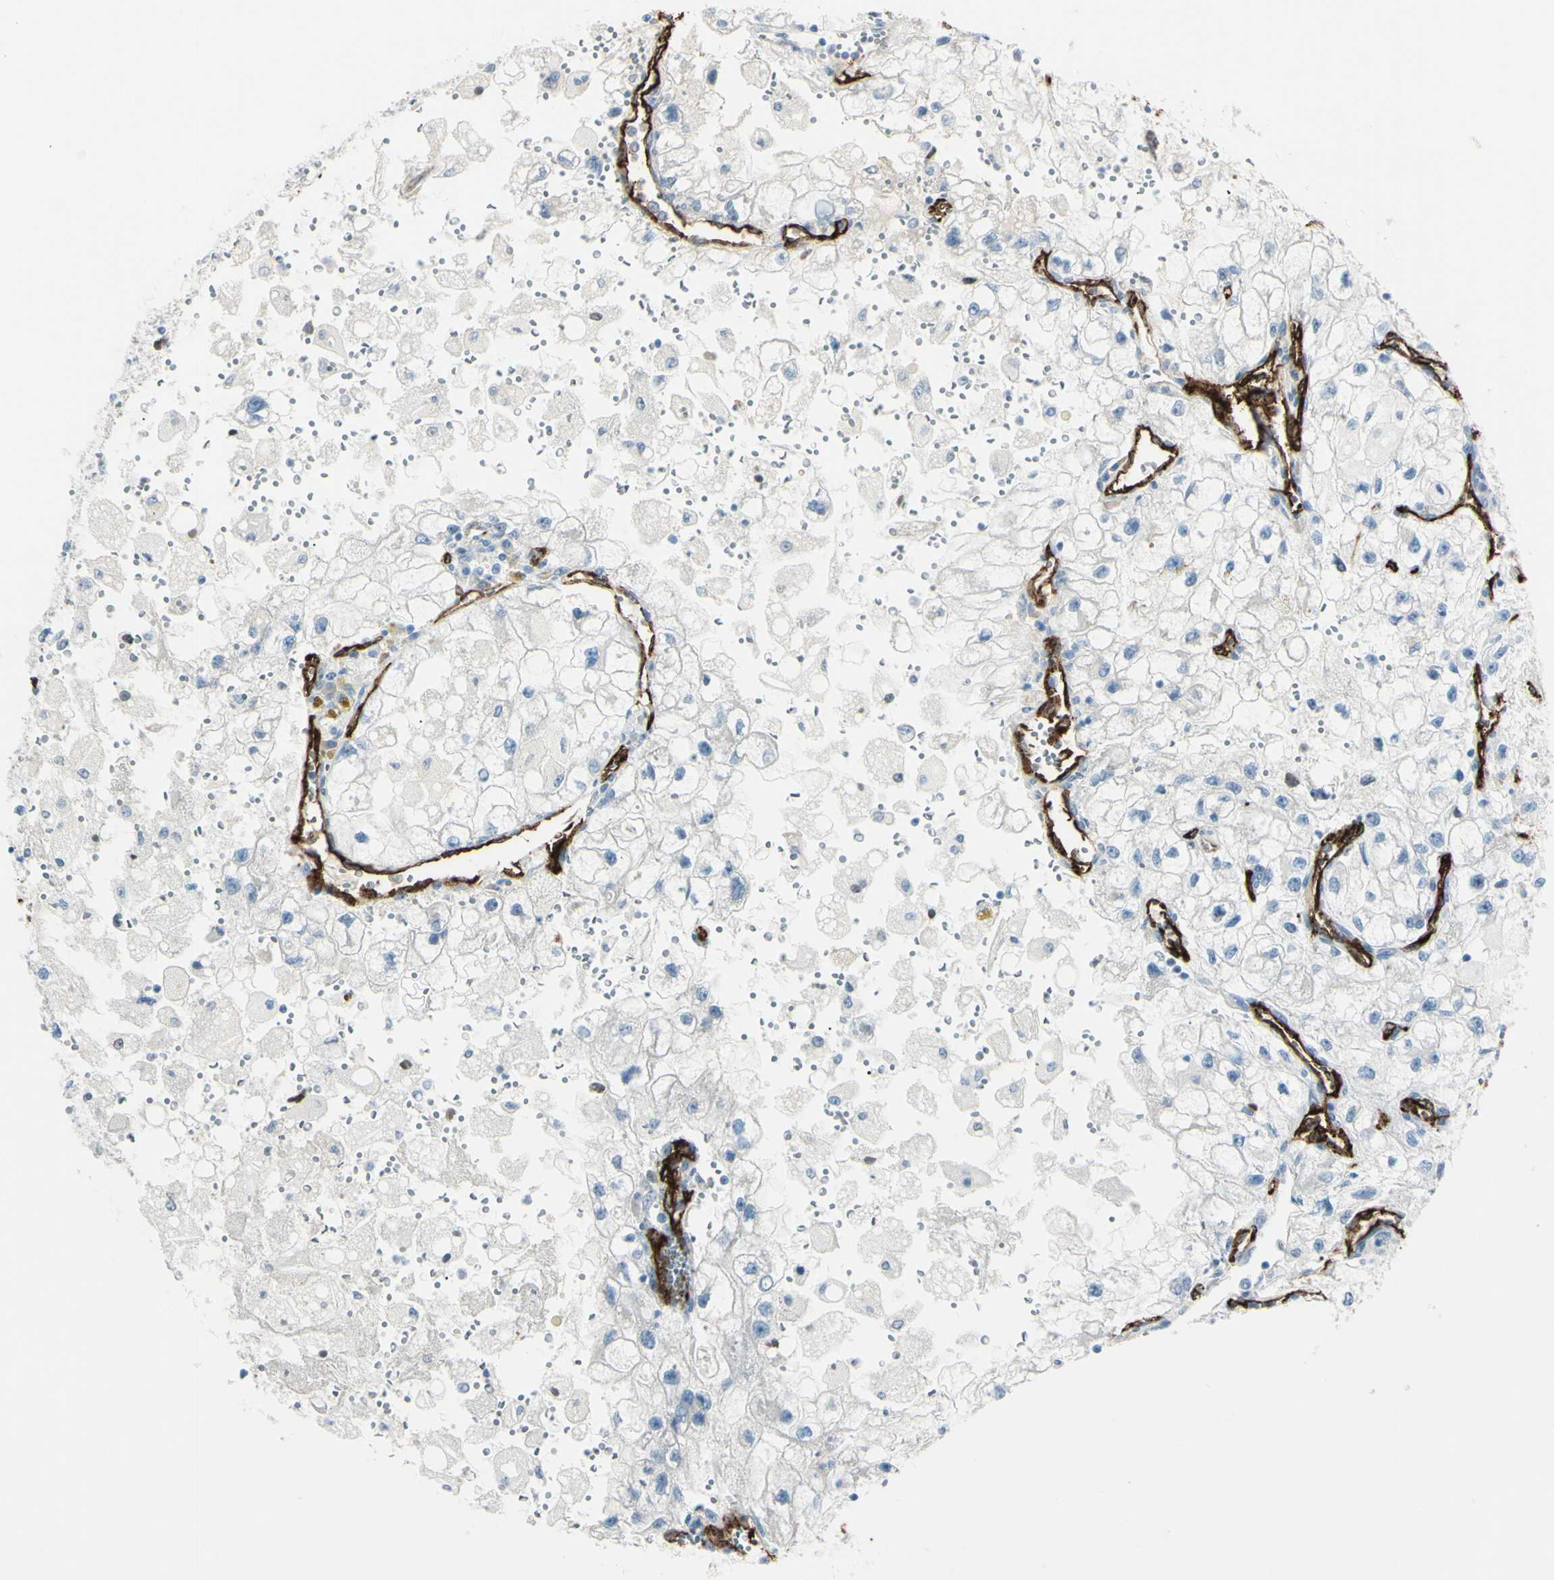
{"staining": {"intensity": "negative", "quantity": "none", "location": "none"}, "tissue": "renal cancer", "cell_type": "Tumor cells", "image_type": "cancer", "snomed": [{"axis": "morphology", "description": "Adenocarcinoma, NOS"}, {"axis": "topography", "description": "Kidney"}], "caption": "The image shows no significant staining in tumor cells of renal adenocarcinoma.", "gene": "FOLH1", "patient": {"sex": "female", "age": 70}}